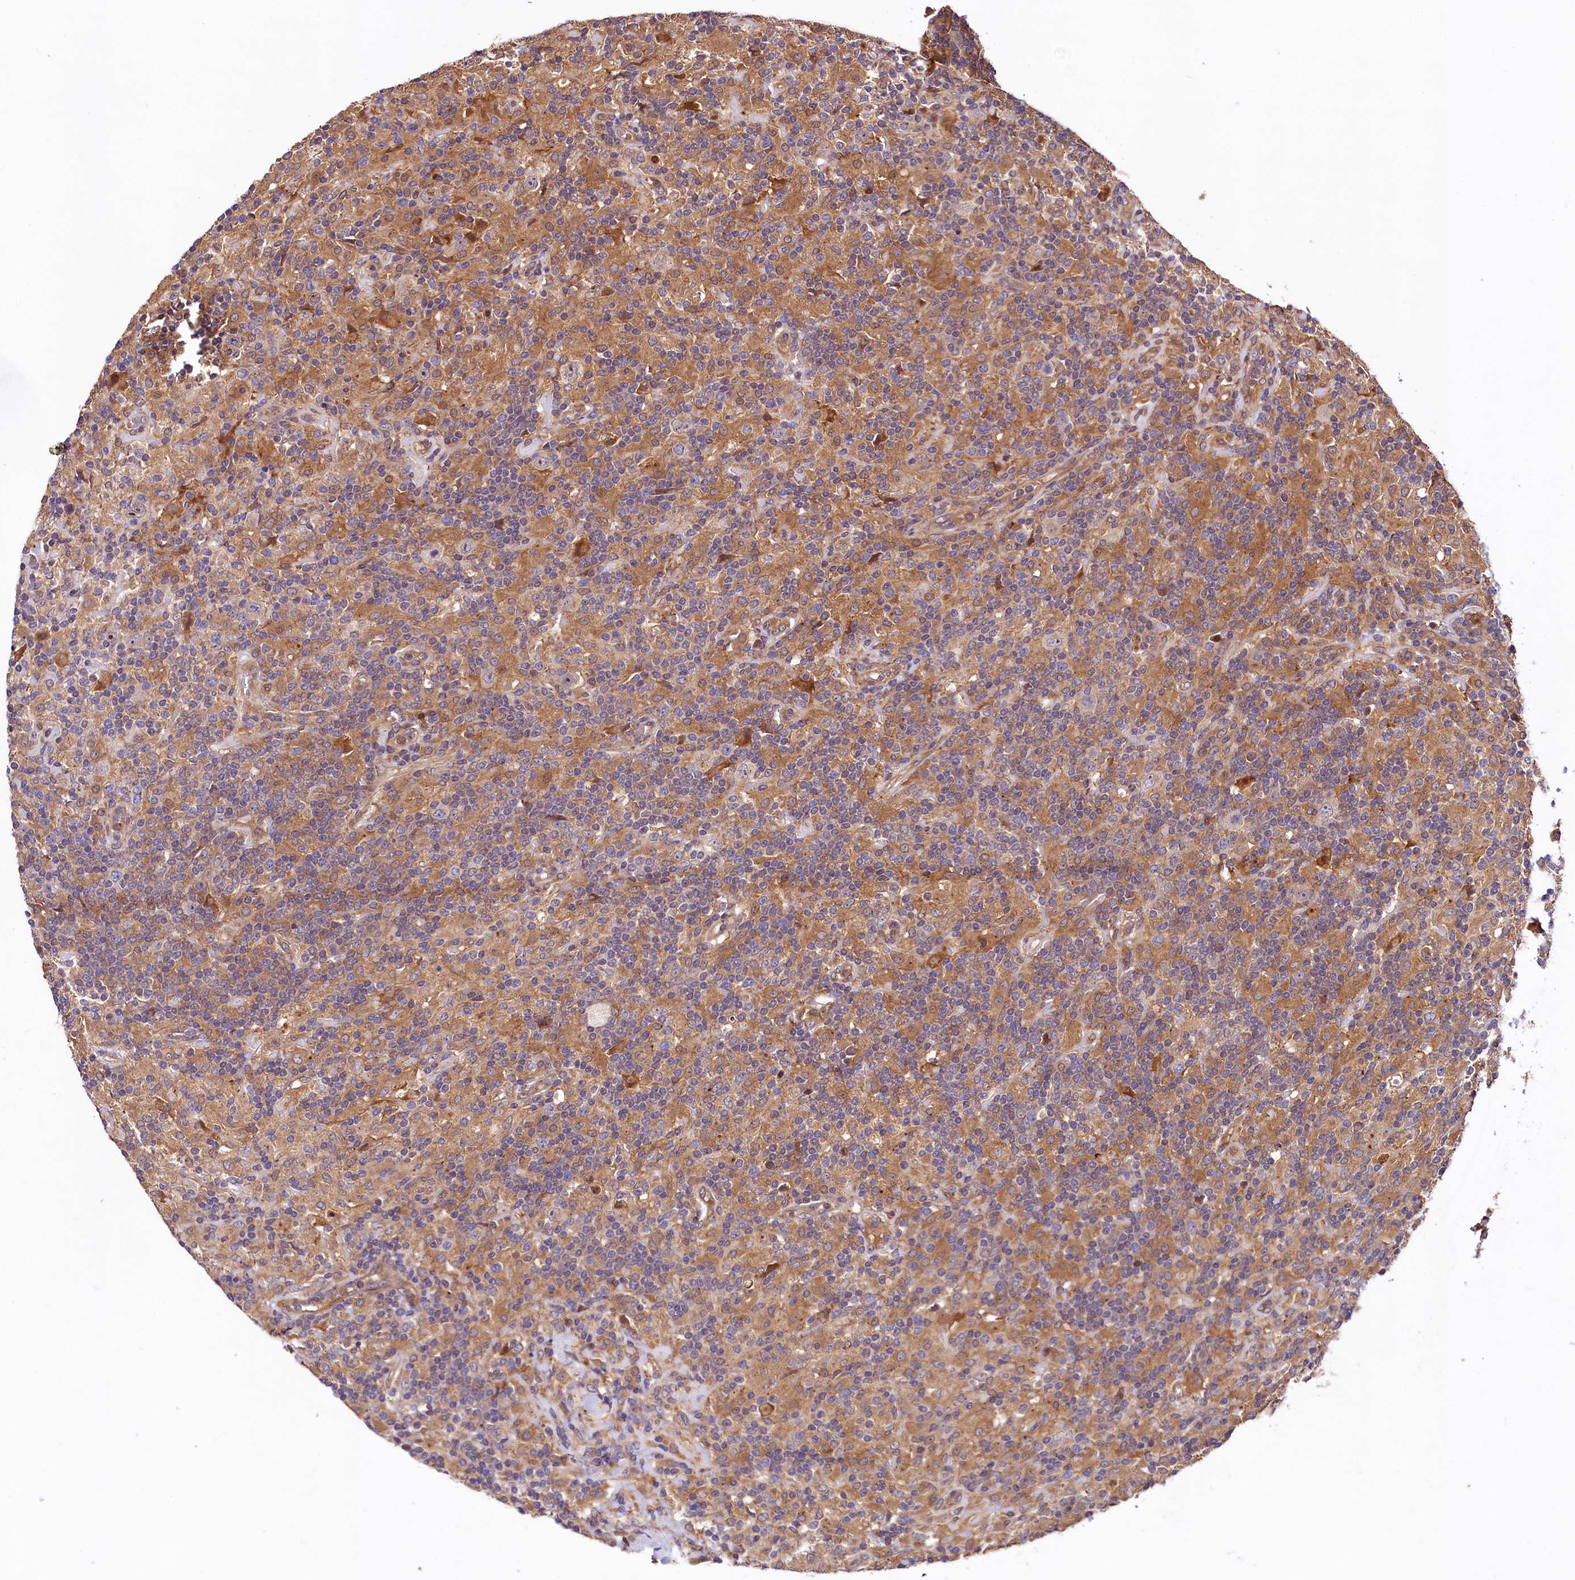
{"staining": {"intensity": "weak", "quantity": "25%-75%", "location": "cytoplasmic/membranous"}, "tissue": "lymphoma", "cell_type": "Tumor cells", "image_type": "cancer", "snomed": [{"axis": "morphology", "description": "Hodgkin's disease, NOS"}, {"axis": "topography", "description": "Lymph node"}], "caption": "A brown stain shows weak cytoplasmic/membranous expression of a protein in Hodgkin's disease tumor cells. (DAB IHC with brightfield microscopy, high magnification).", "gene": "VPS35", "patient": {"sex": "male", "age": 70}}